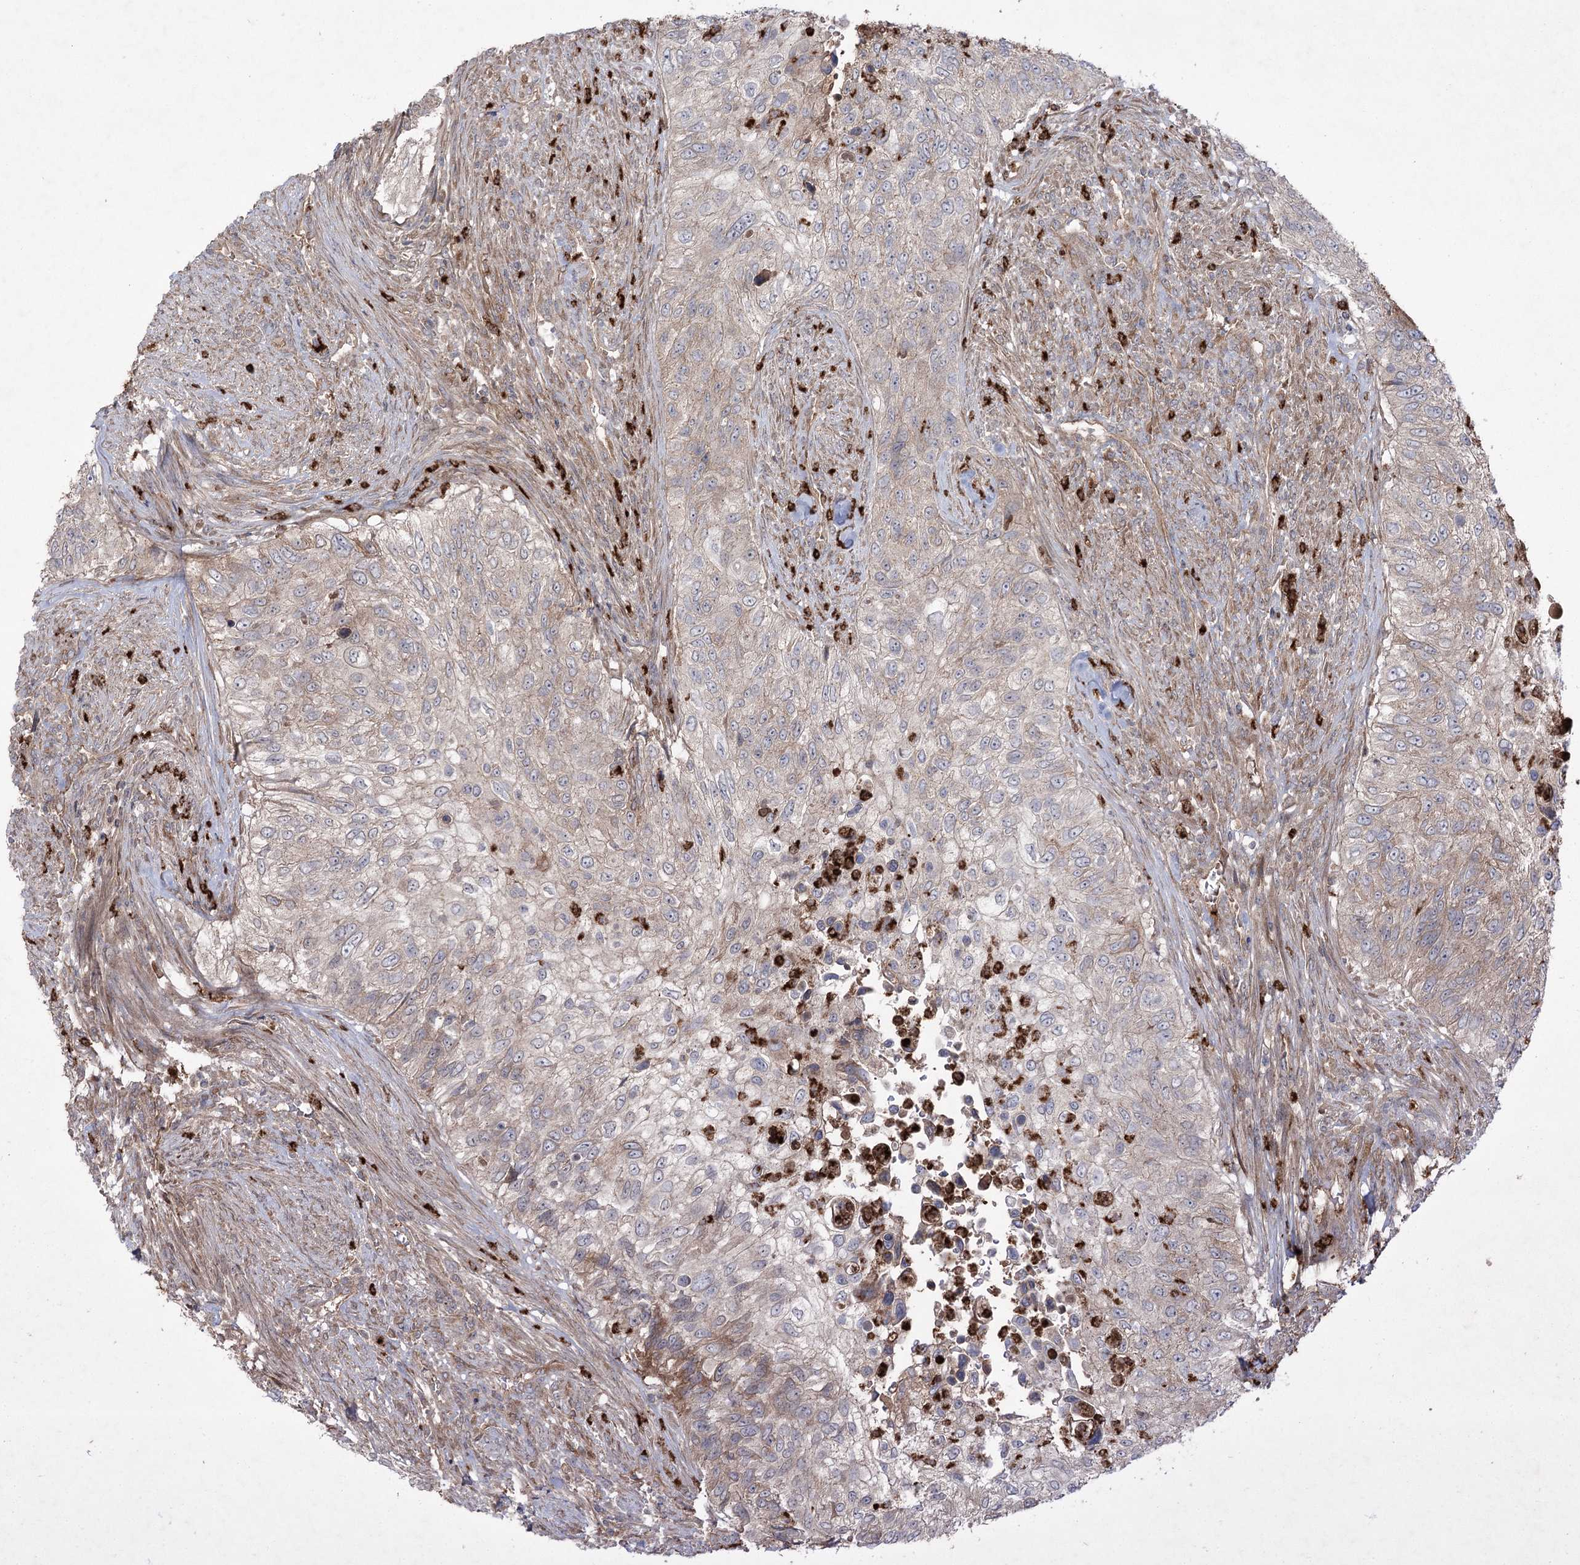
{"staining": {"intensity": "weak", "quantity": "25%-75%", "location": "cytoplasmic/membranous"}, "tissue": "urothelial cancer", "cell_type": "Tumor cells", "image_type": "cancer", "snomed": [{"axis": "morphology", "description": "Urothelial carcinoma, High grade"}, {"axis": "topography", "description": "Urinary bladder"}], "caption": "Urothelial cancer stained with DAB (3,3'-diaminobenzidine) IHC demonstrates low levels of weak cytoplasmic/membranous positivity in about 25%-75% of tumor cells.", "gene": "PLEKHA5", "patient": {"sex": "female", "age": 60}}